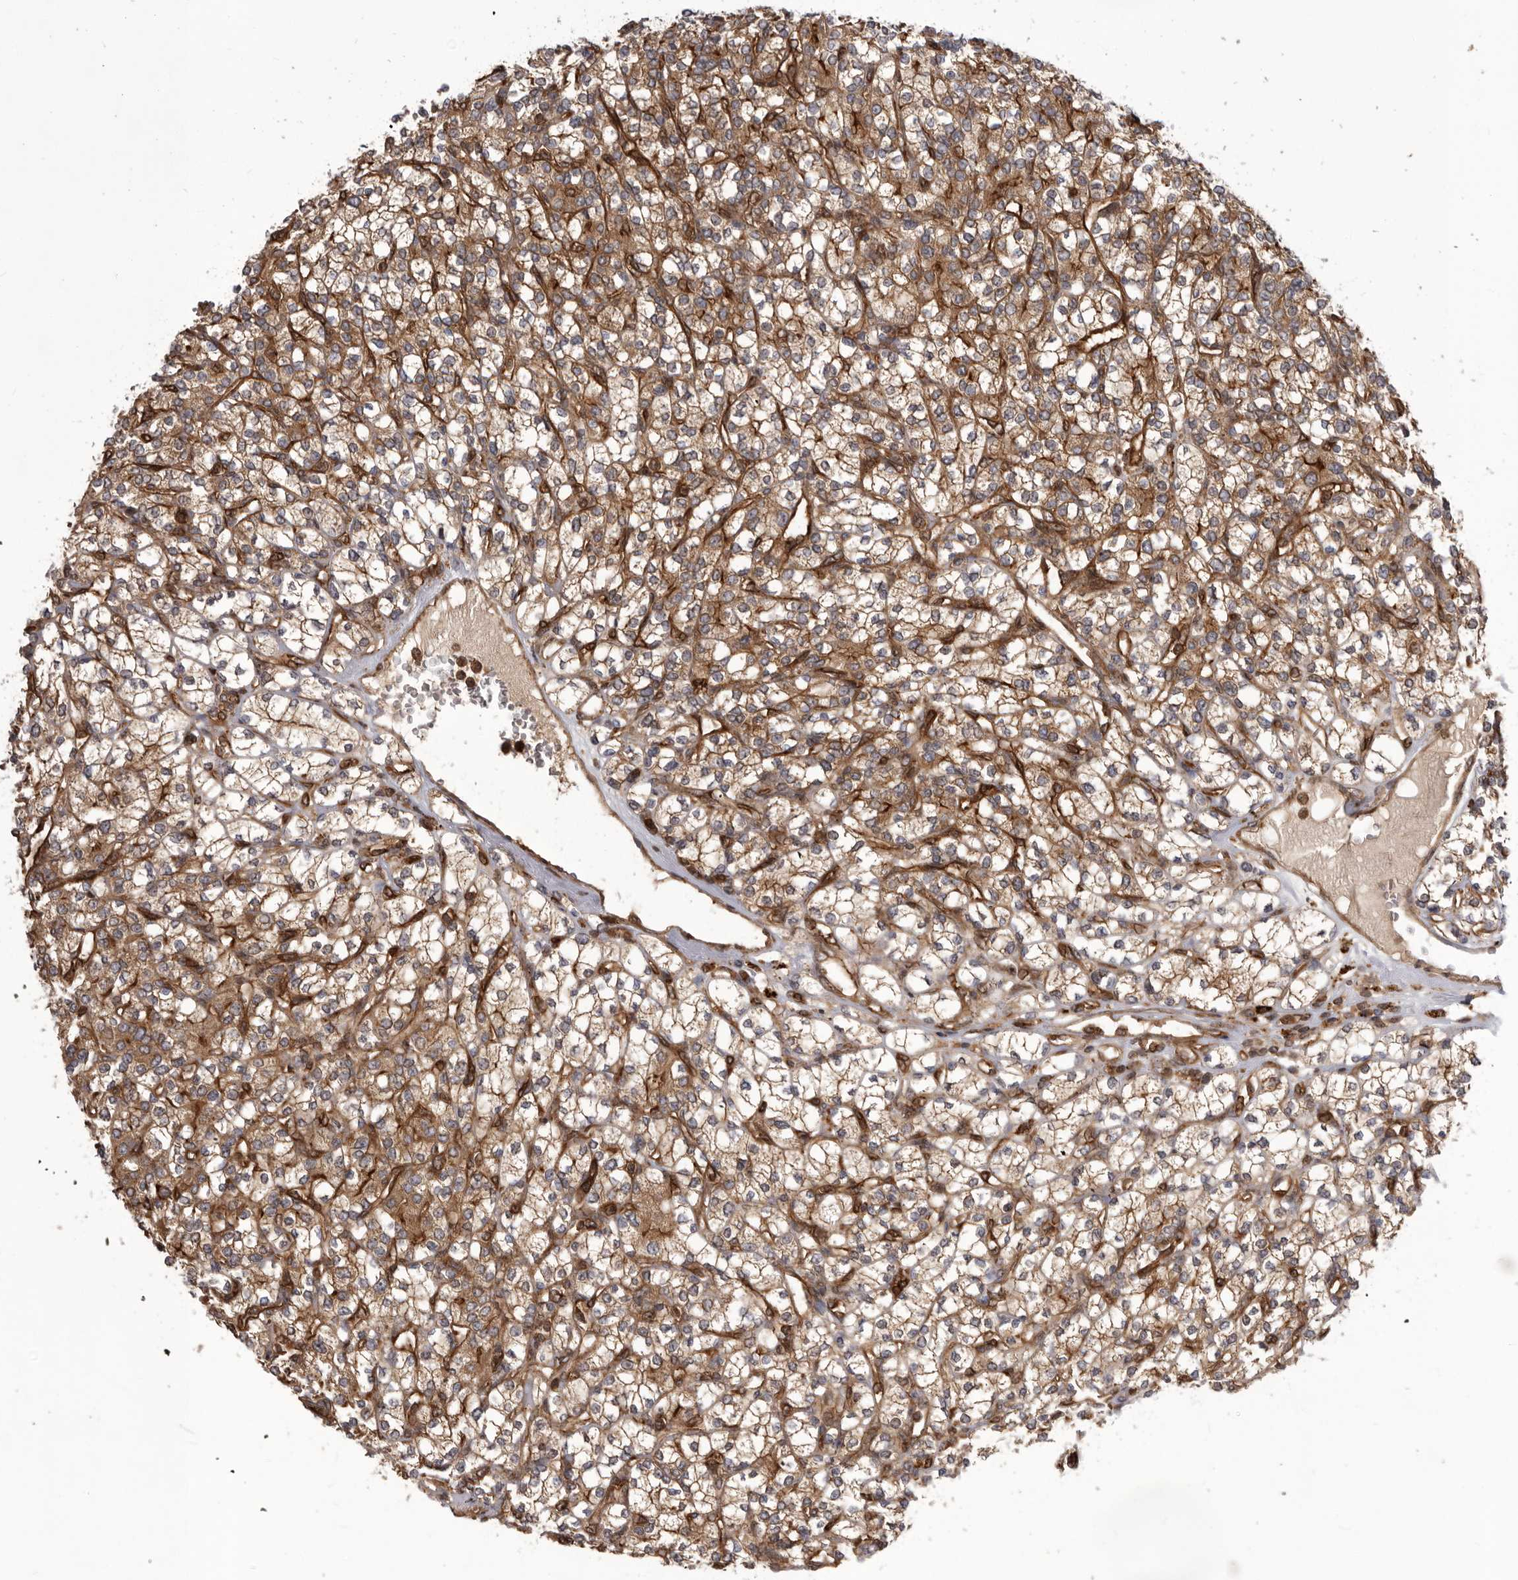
{"staining": {"intensity": "moderate", "quantity": "<25%", "location": "cytoplasmic/membranous"}, "tissue": "renal cancer", "cell_type": "Tumor cells", "image_type": "cancer", "snomed": [{"axis": "morphology", "description": "Adenocarcinoma, NOS"}, {"axis": "topography", "description": "Kidney"}], "caption": "The micrograph exhibits immunohistochemical staining of adenocarcinoma (renal). There is moderate cytoplasmic/membranous expression is seen in approximately <25% of tumor cells.", "gene": "DHDDS", "patient": {"sex": "male", "age": 77}}